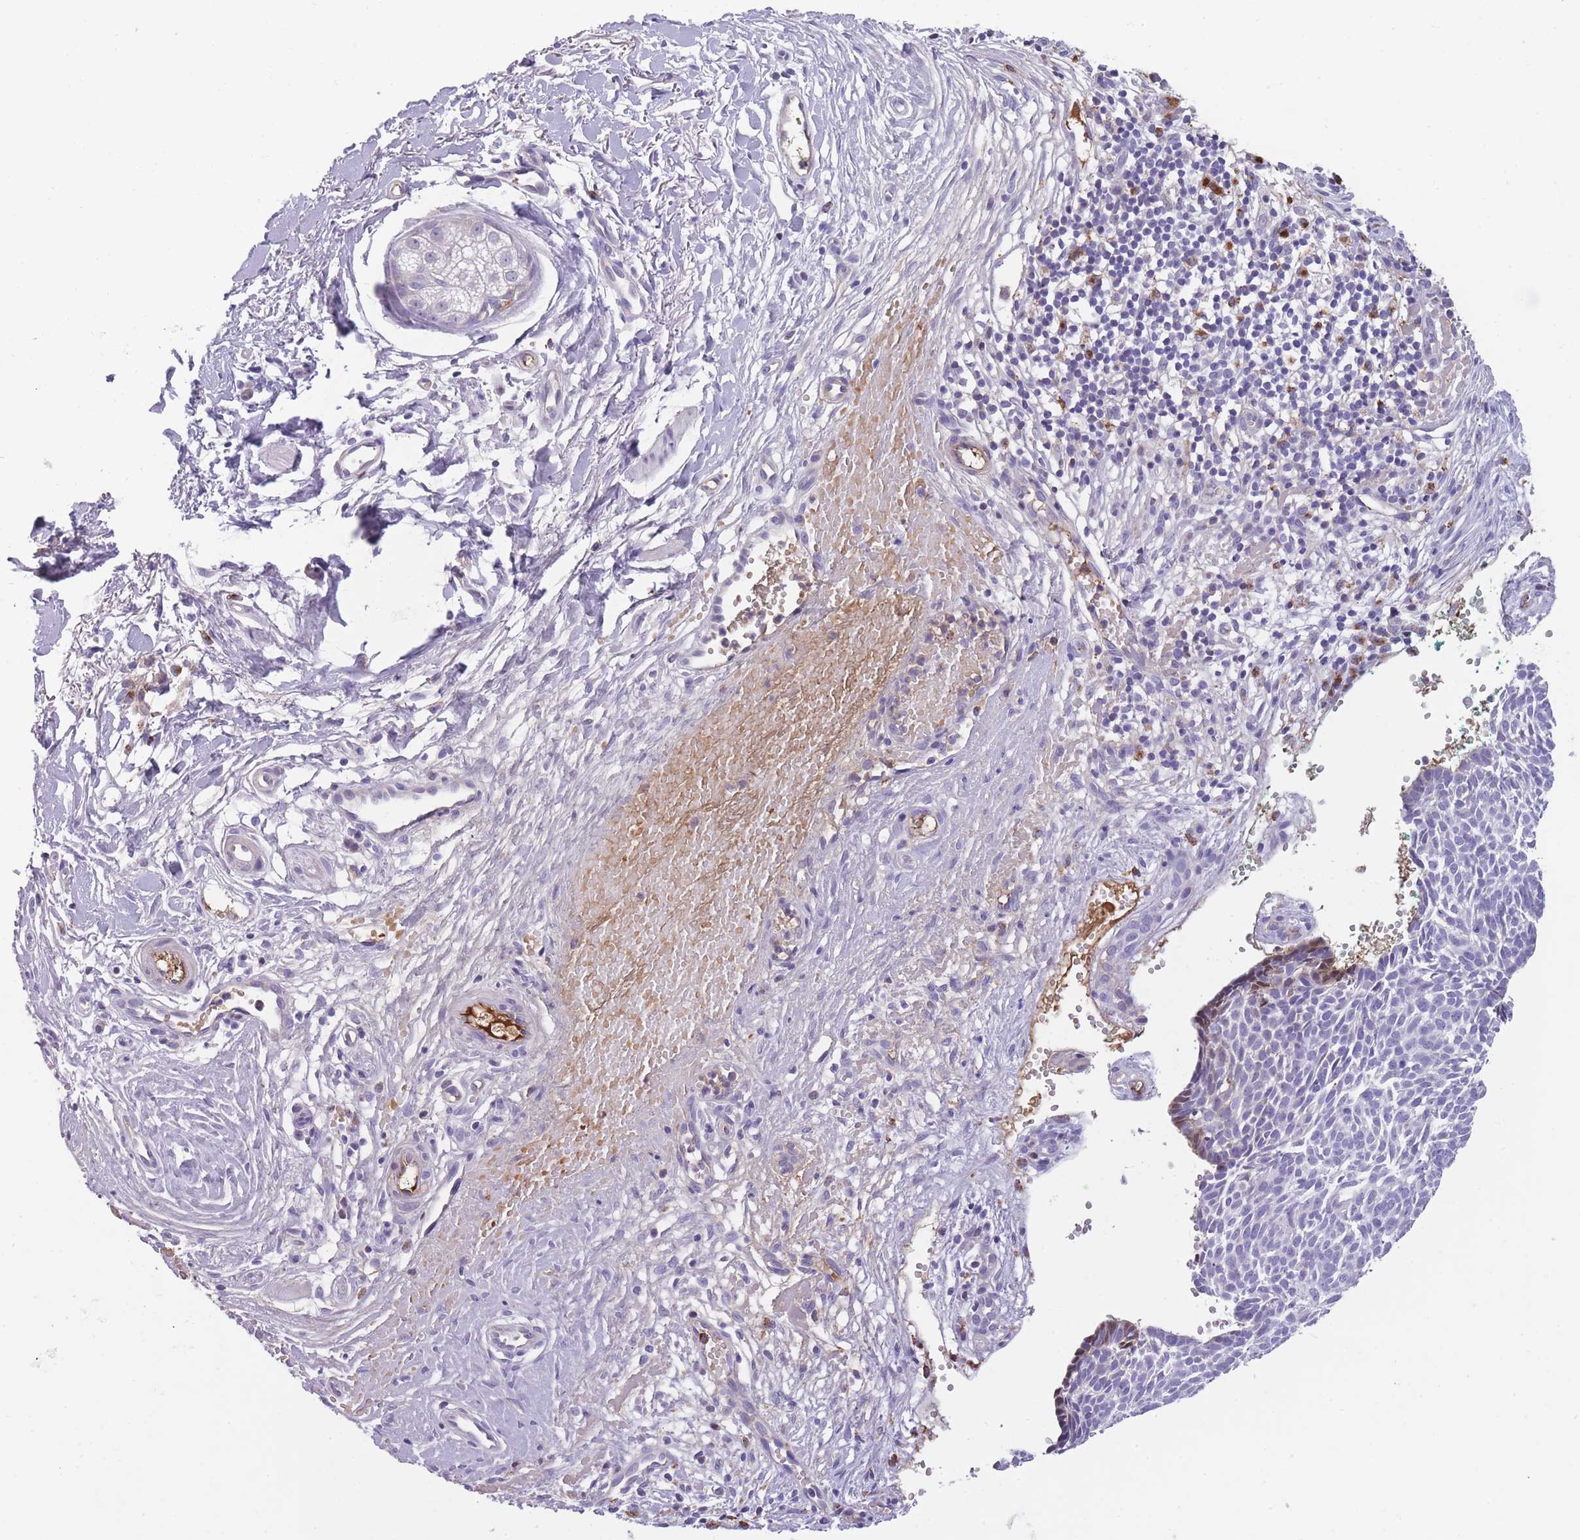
{"staining": {"intensity": "weak", "quantity": "<25%", "location": "cytoplasmic/membranous"}, "tissue": "skin cancer", "cell_type": "Tumor cells", "image_type": "cancer", "snomed": [{"axis": "morphology", "description": "Basal cell carcinoma"}, {"axis": "topography", "description": "Skin"}], "caption": "Basal cell carcinoma (skin) was stained to show a protein in brown. There is no significant expression in tumor cells.", "gene": "GNAT1", "patient": {"sex": "male", "age": 61}}